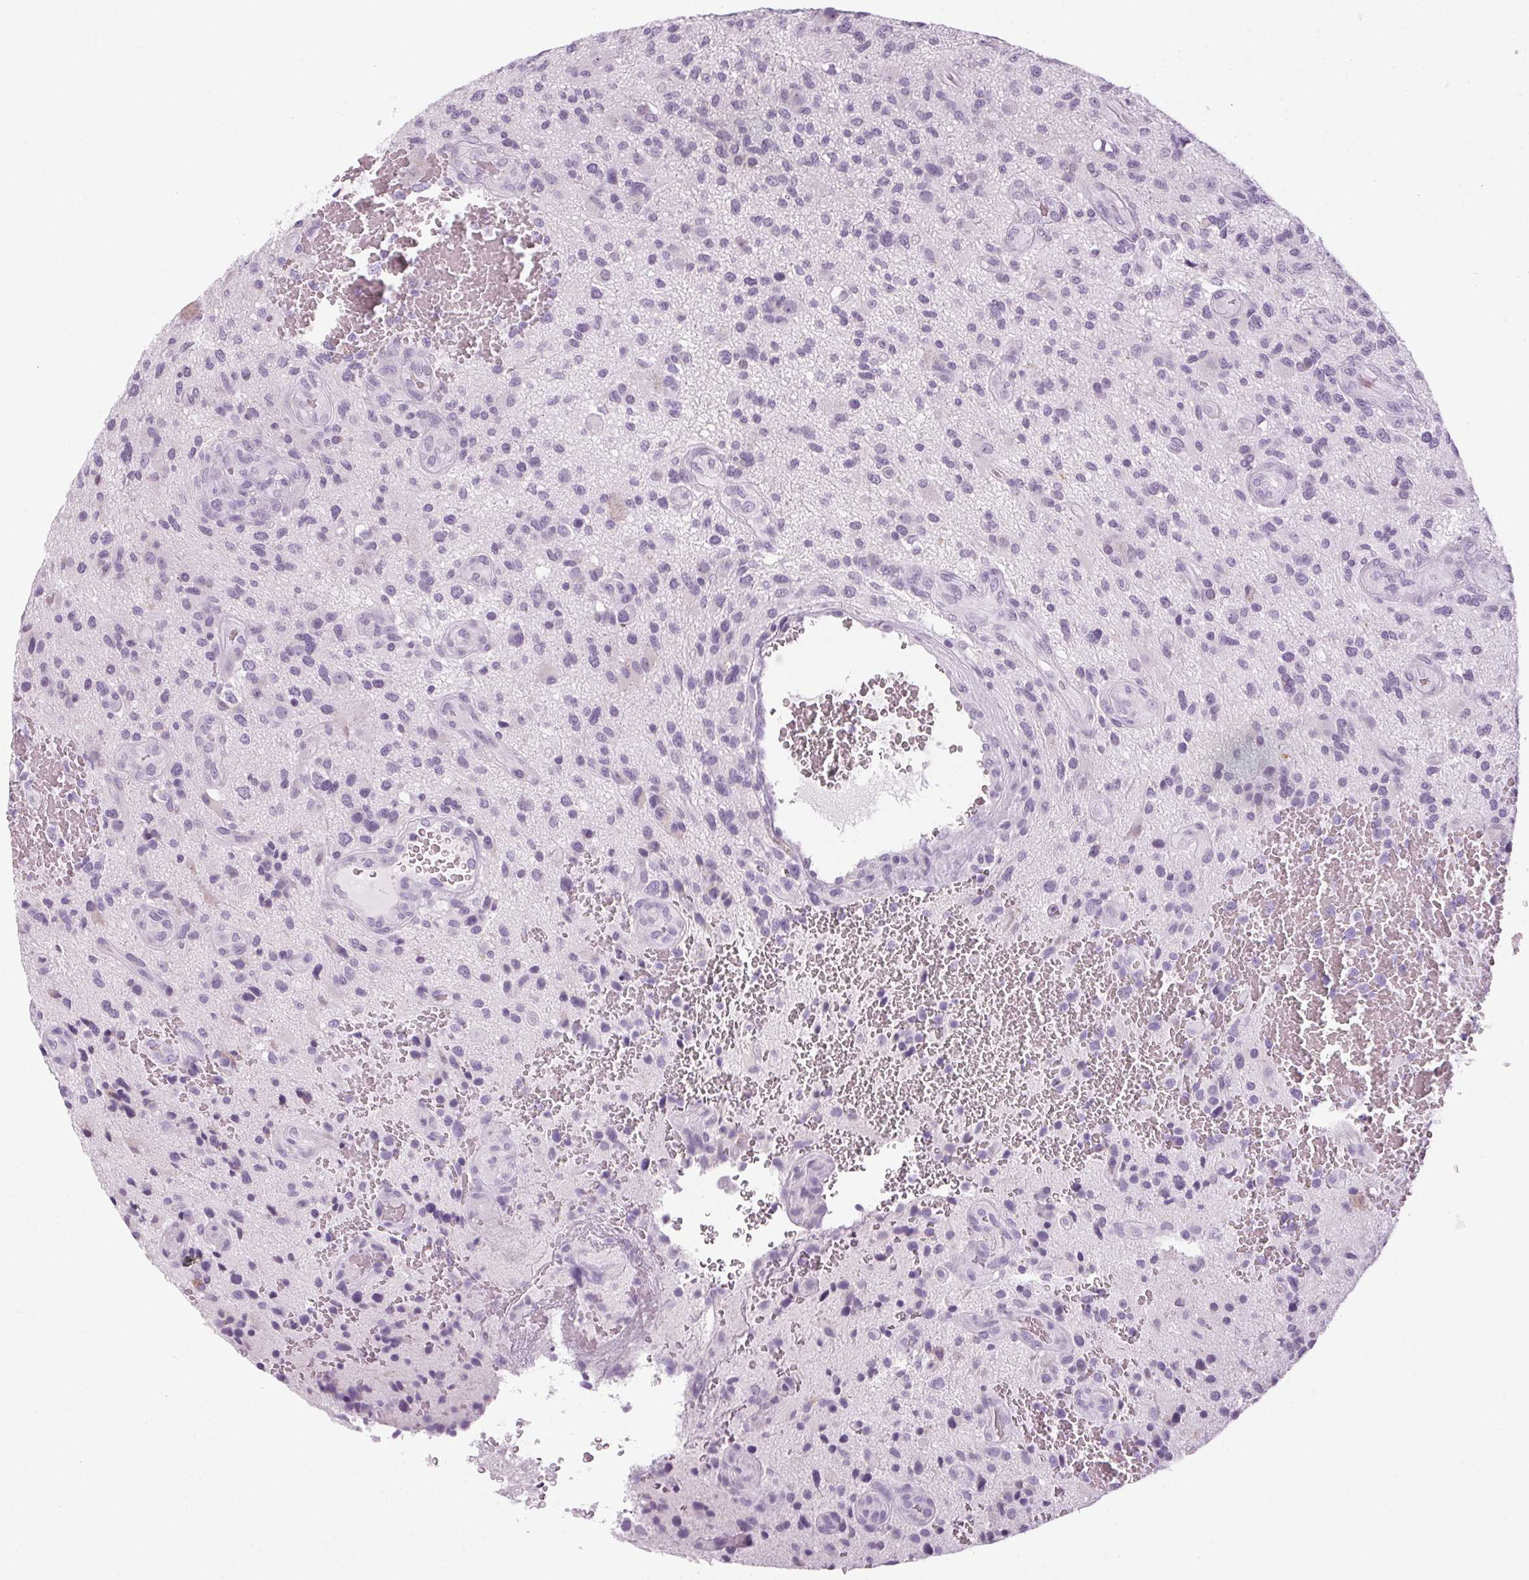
{"staining": {"intensity": "negative", "quantity": "none", "location": "none"}, "tissue": "glioma", "cell_type": "Tumor cells", "image_type": "cancer", "snomed": [{"axis": "morphology", "description": "Glioma, malignant, High grade"}, {"axis": "topography", "description": "Brain"}], "caption": "Immunohistochemical staining of human glioma exhibits no significant staining in tumor cells. (DAB immunohistochemistry (IHC) visualized using brightfield microscopy, high magnification).", "gene": "POMC", "patient": {"sex": "male", "age": 47}}